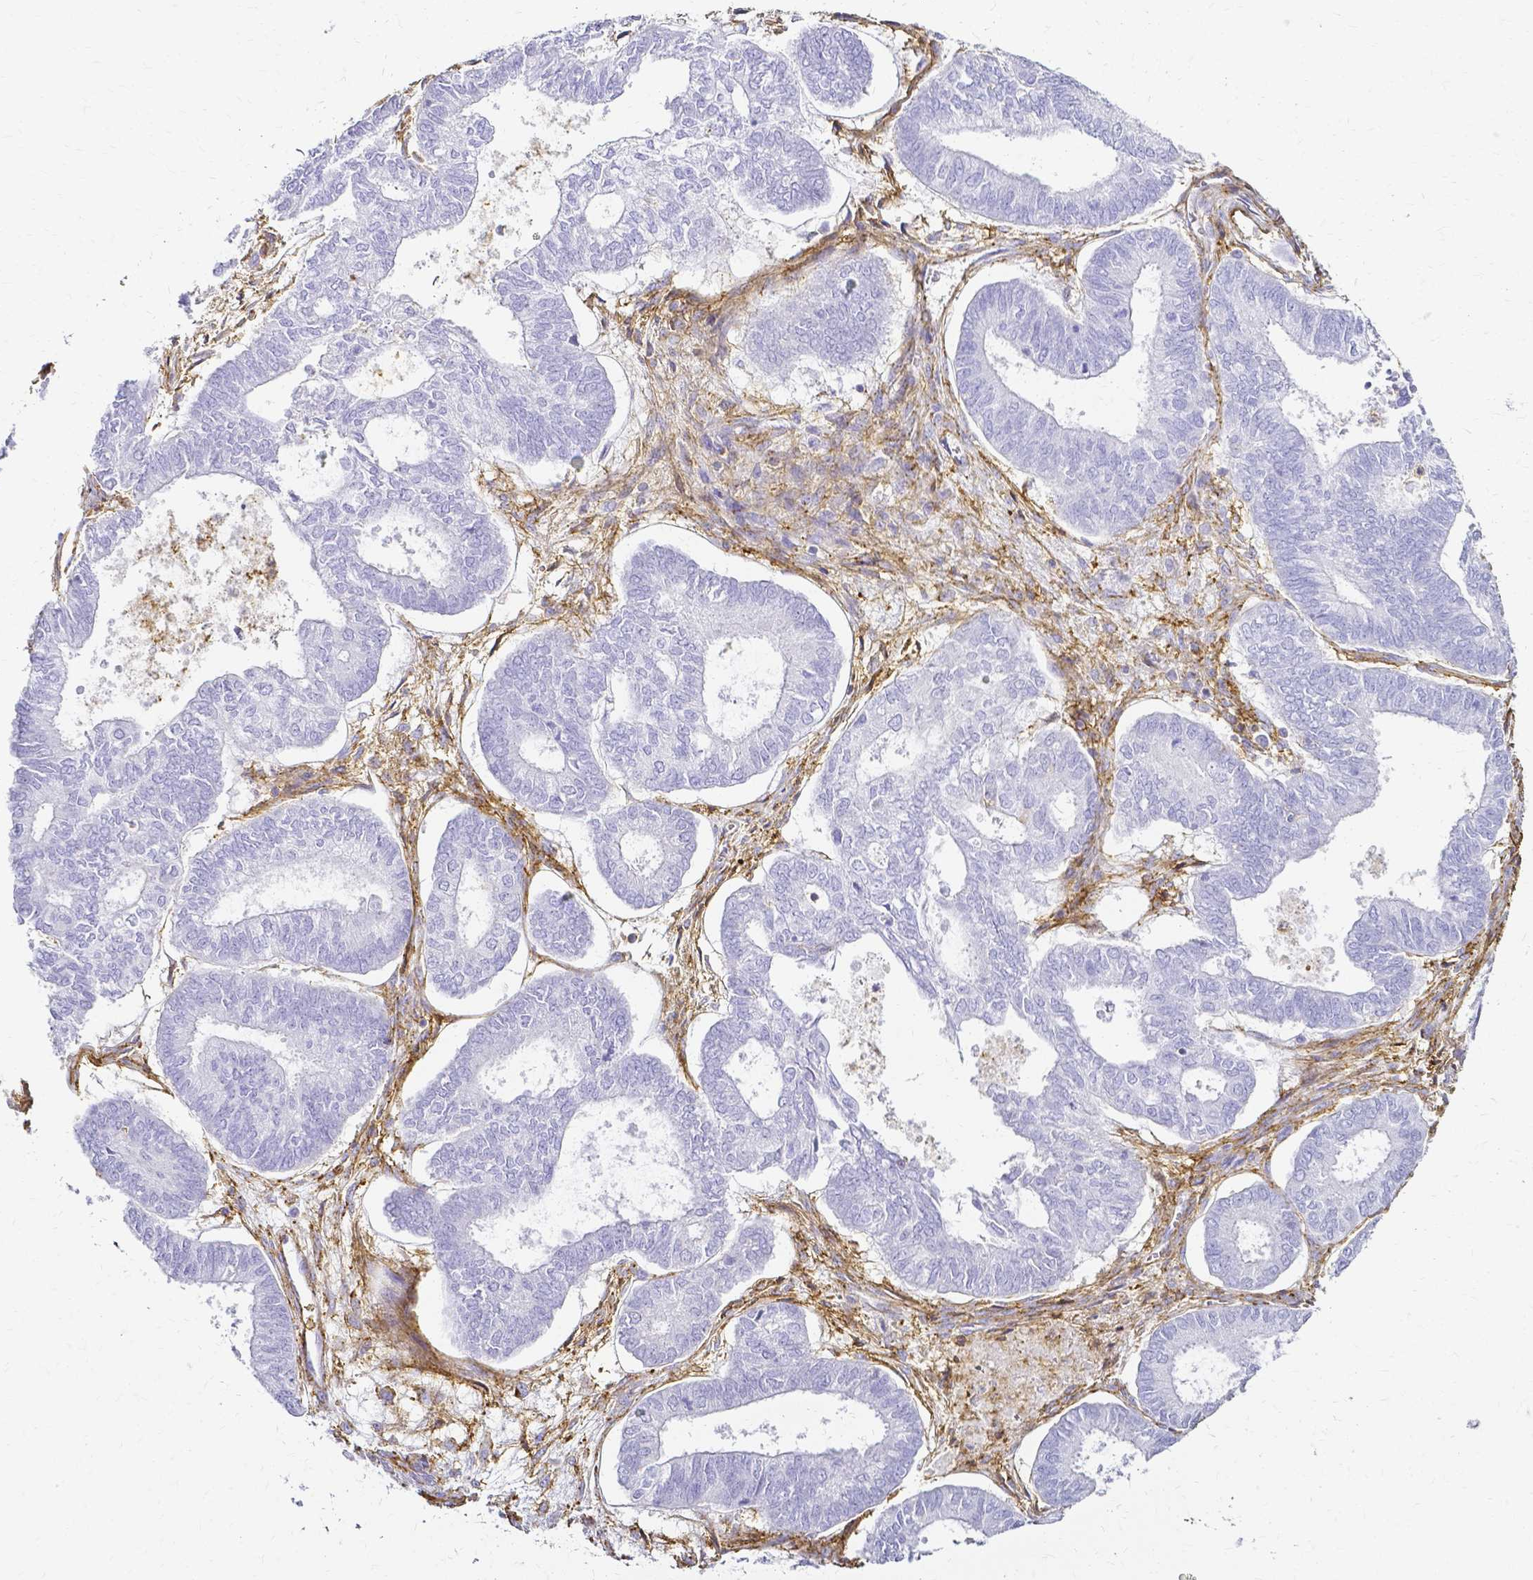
{"staining": {"intensity": "negative", "quantity": "none", "location": "none"}, "tissue": "ovarian cancer", "cell_type": "Tumor cells", "image_type": "cancer", "snomed": [{"axis": "morphology", "description": "Carcinoma, endometroid"}, {"axis": "topography", "description": "Ovary"}], "caption": "Tumor cells are negative for brown protein staining in endometroid carcinoma (ovarian).", "gene": "HSPA12A", "patient": {"sex": "female", "age": 64}}